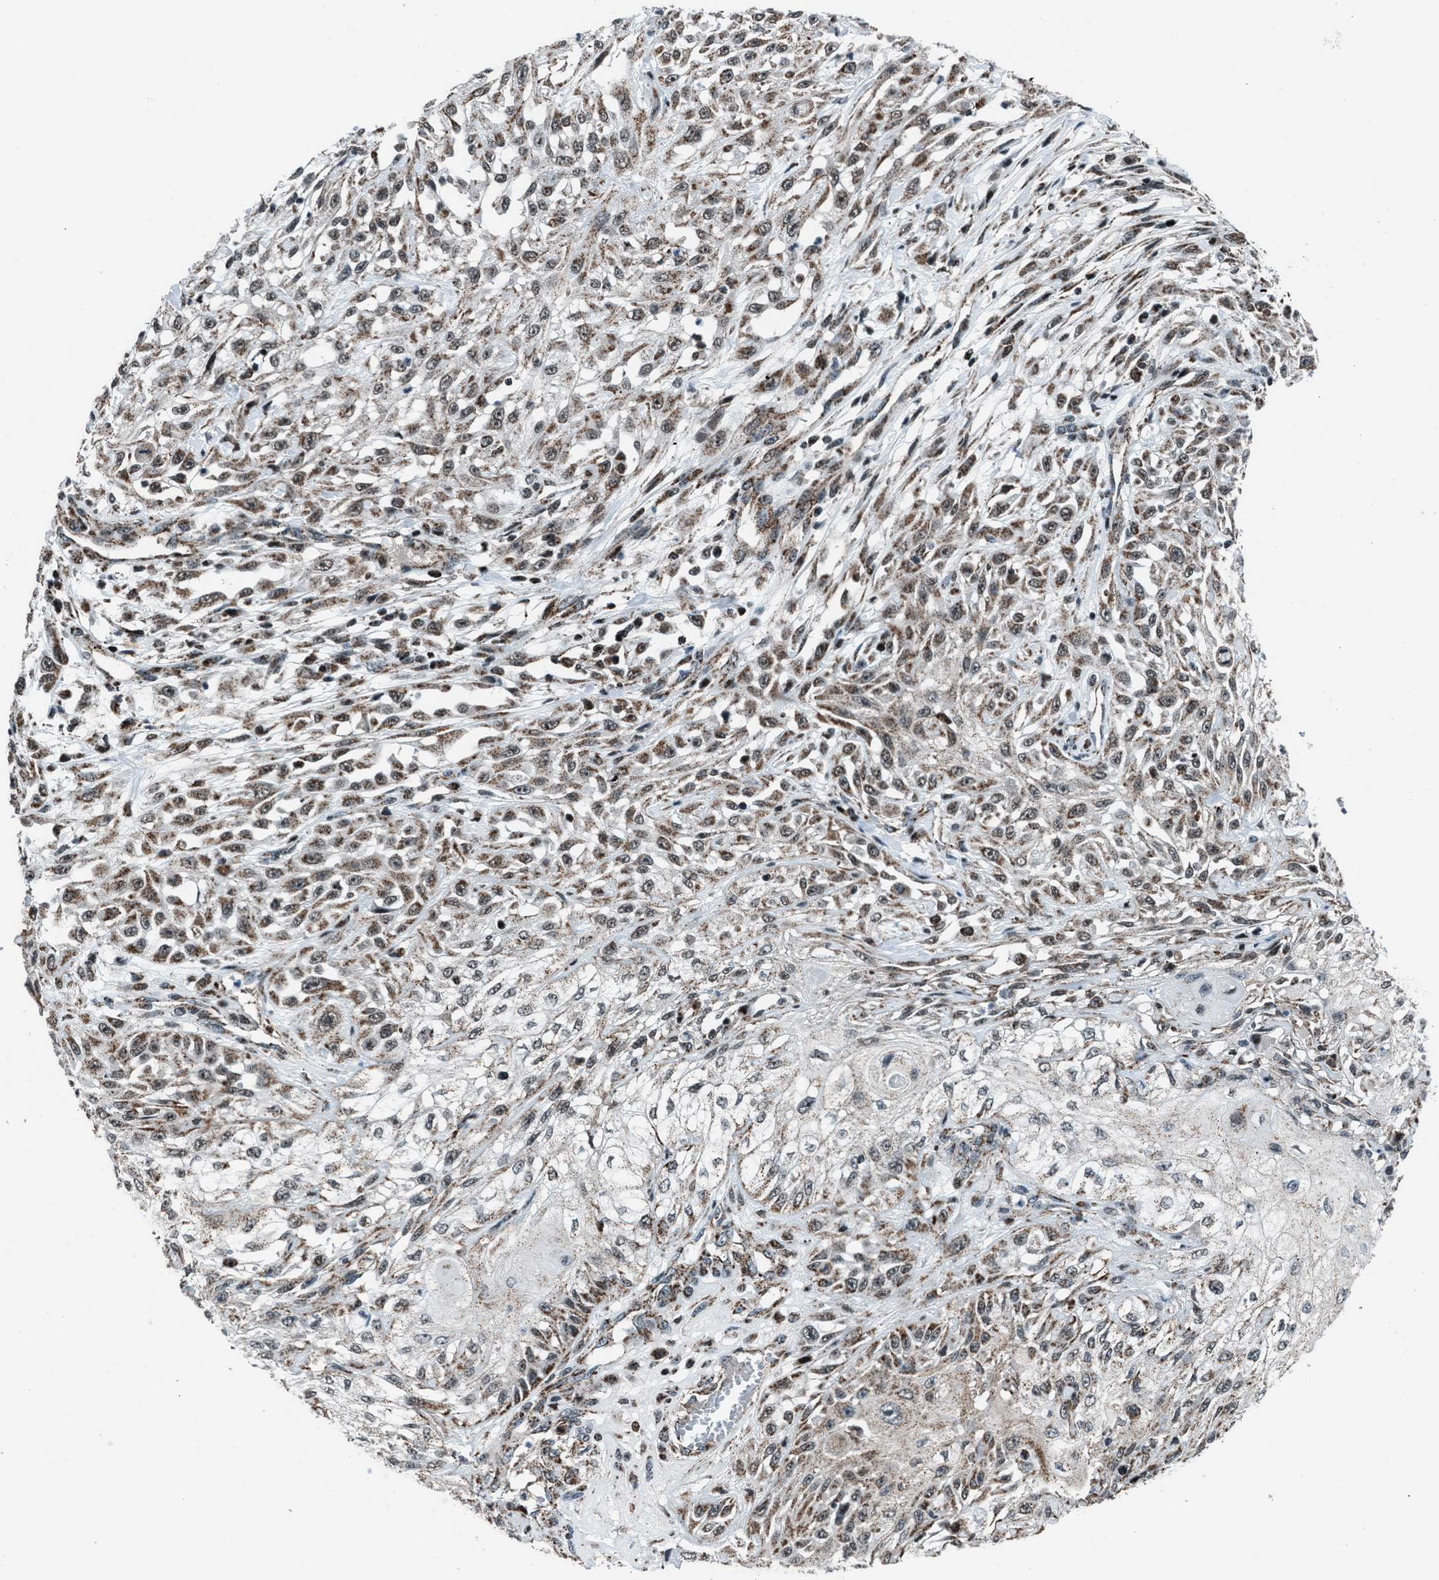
{"staining": {"intensity": "moderate", "quantity": ">75%", "location": "cytoplasmic/membranous,nuclear"}, "tissue": "skin cancer", "cell_type": "Tumor cells", "image_type": "cancer", "snomed": [{"axis": "morphology", "description": "Squamous cell carcinoma, NOS"}, {"axis": "morphology", "description": "Squamous cell carcinoma, metastatic, NOS"}, {"axis": "topography", "description": "Skin"}, {"axis": "topography", "description": "Lymph node"}], "caption": "Skin cancer stained with a brown dye demonstrates moderate cytoplasmic/membranous and nuclear positive positivity in about >75% of tumor cells.", "gene": "MORC3", "patient": {"sex": "male", "age": 75}}